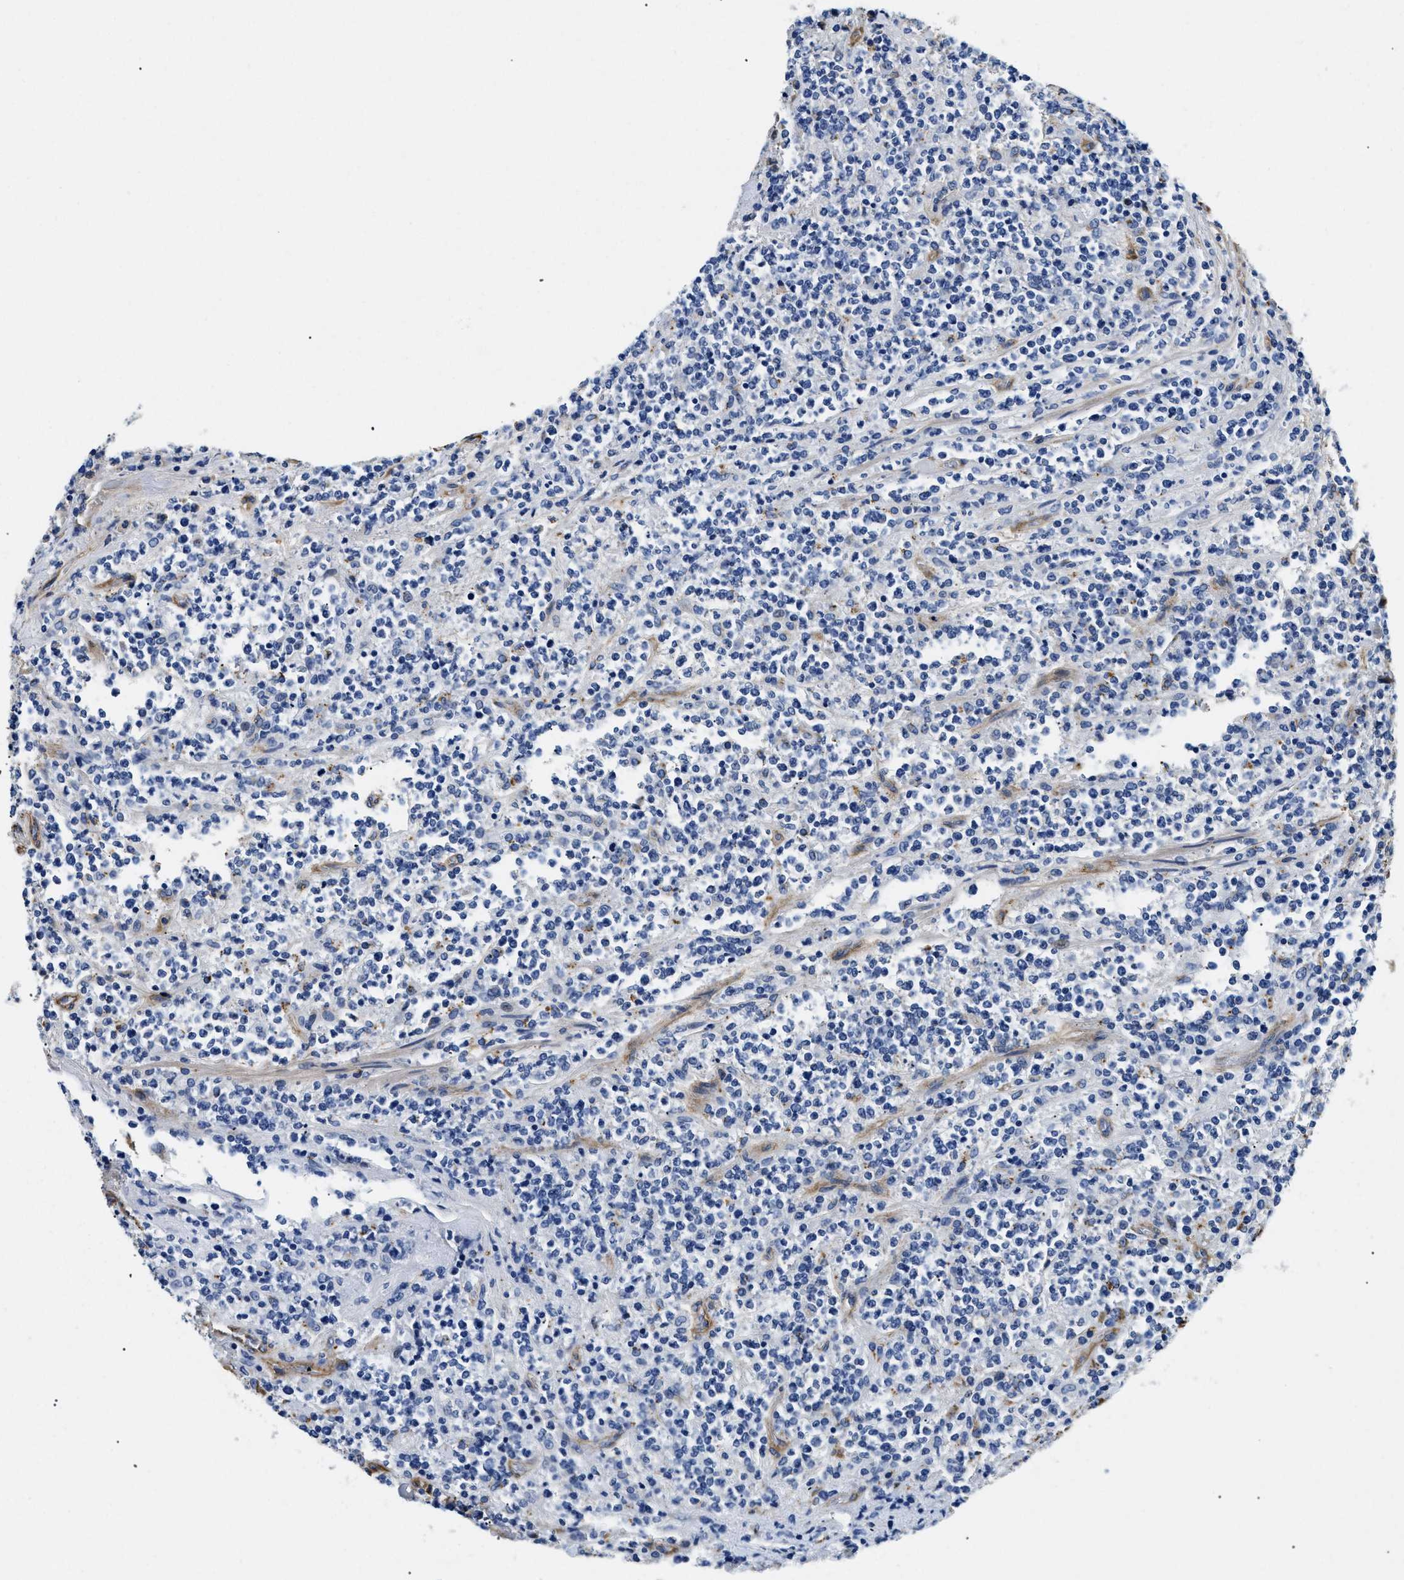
{"staining": {"intensity": "negative", "quantity": "none", "location": "none"}, "tissue": "lymphoma", "cell_type": "Tumor cells", "image_type": "cancer", "snomed": [{"axis": "morphology", "description": "Malignant lymphoma, non-Hodgkin's type, High grade"}, {"axis": "topography", "description": "Soft tissue"}], "caption": "Tumor cells are negative for brown protein staining in lymphoma.", "gene": "LAMA3", "patient": {"sex": "male", "age": 18}}